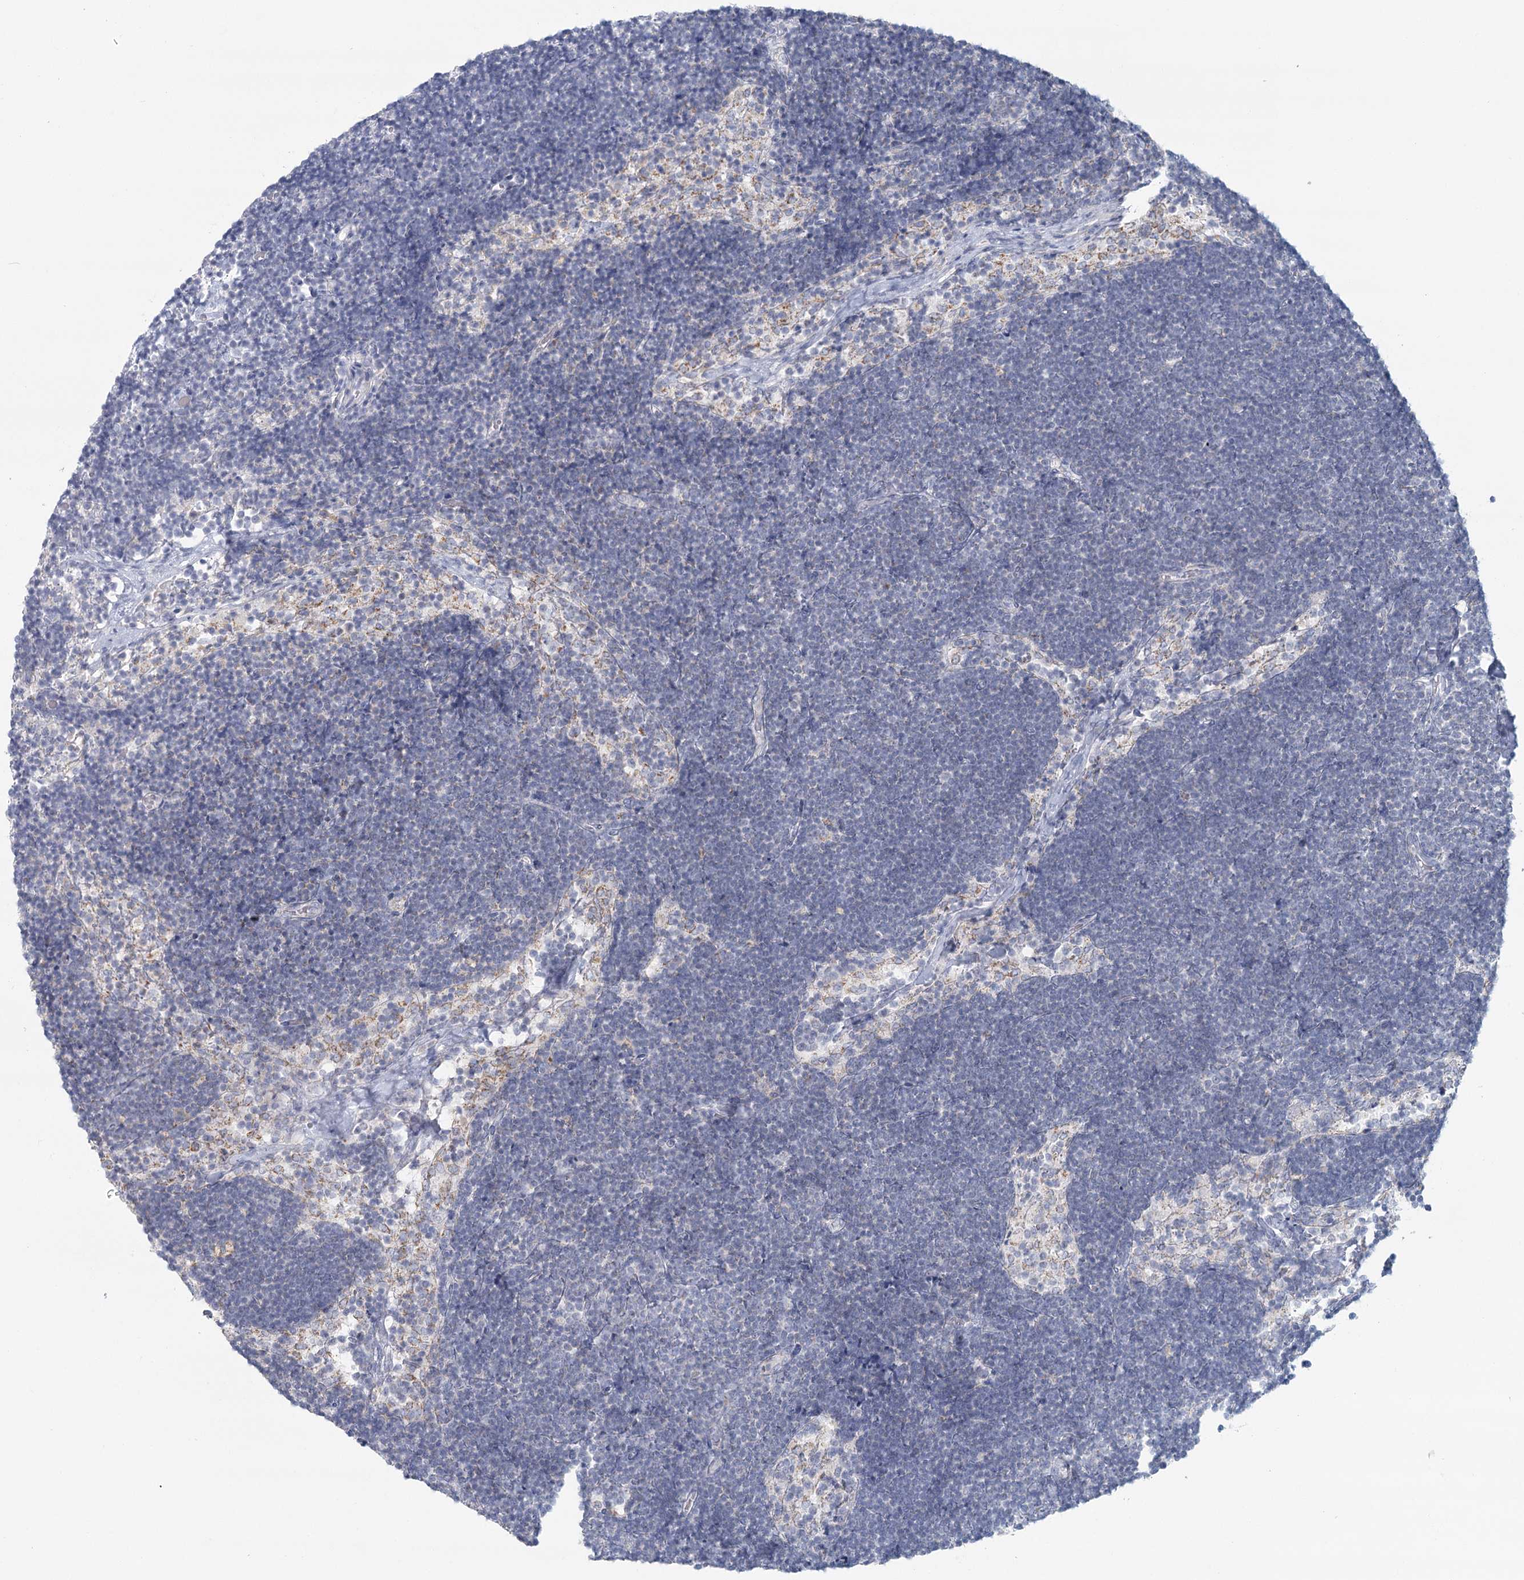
{"staining": {"intensity": "negative", "quantity": "none", "location": "none"}, "tissue": "lymph node", "cell_type": "Germinal center cells", "image_type": "normal", "snomed": [{"axis": "morphology", "description": "Normal tissue, NOS"}, {"axis": "topography", "description": "Lymph node"}], "caption": "Germinal center cells are negative for brown protein staining in benign lymph node. (DAB (3,3'-diaminobenzidine) IHC, high magnification).", "gene": "BPHL", "patient": {"sex": "male", "age": 63}}